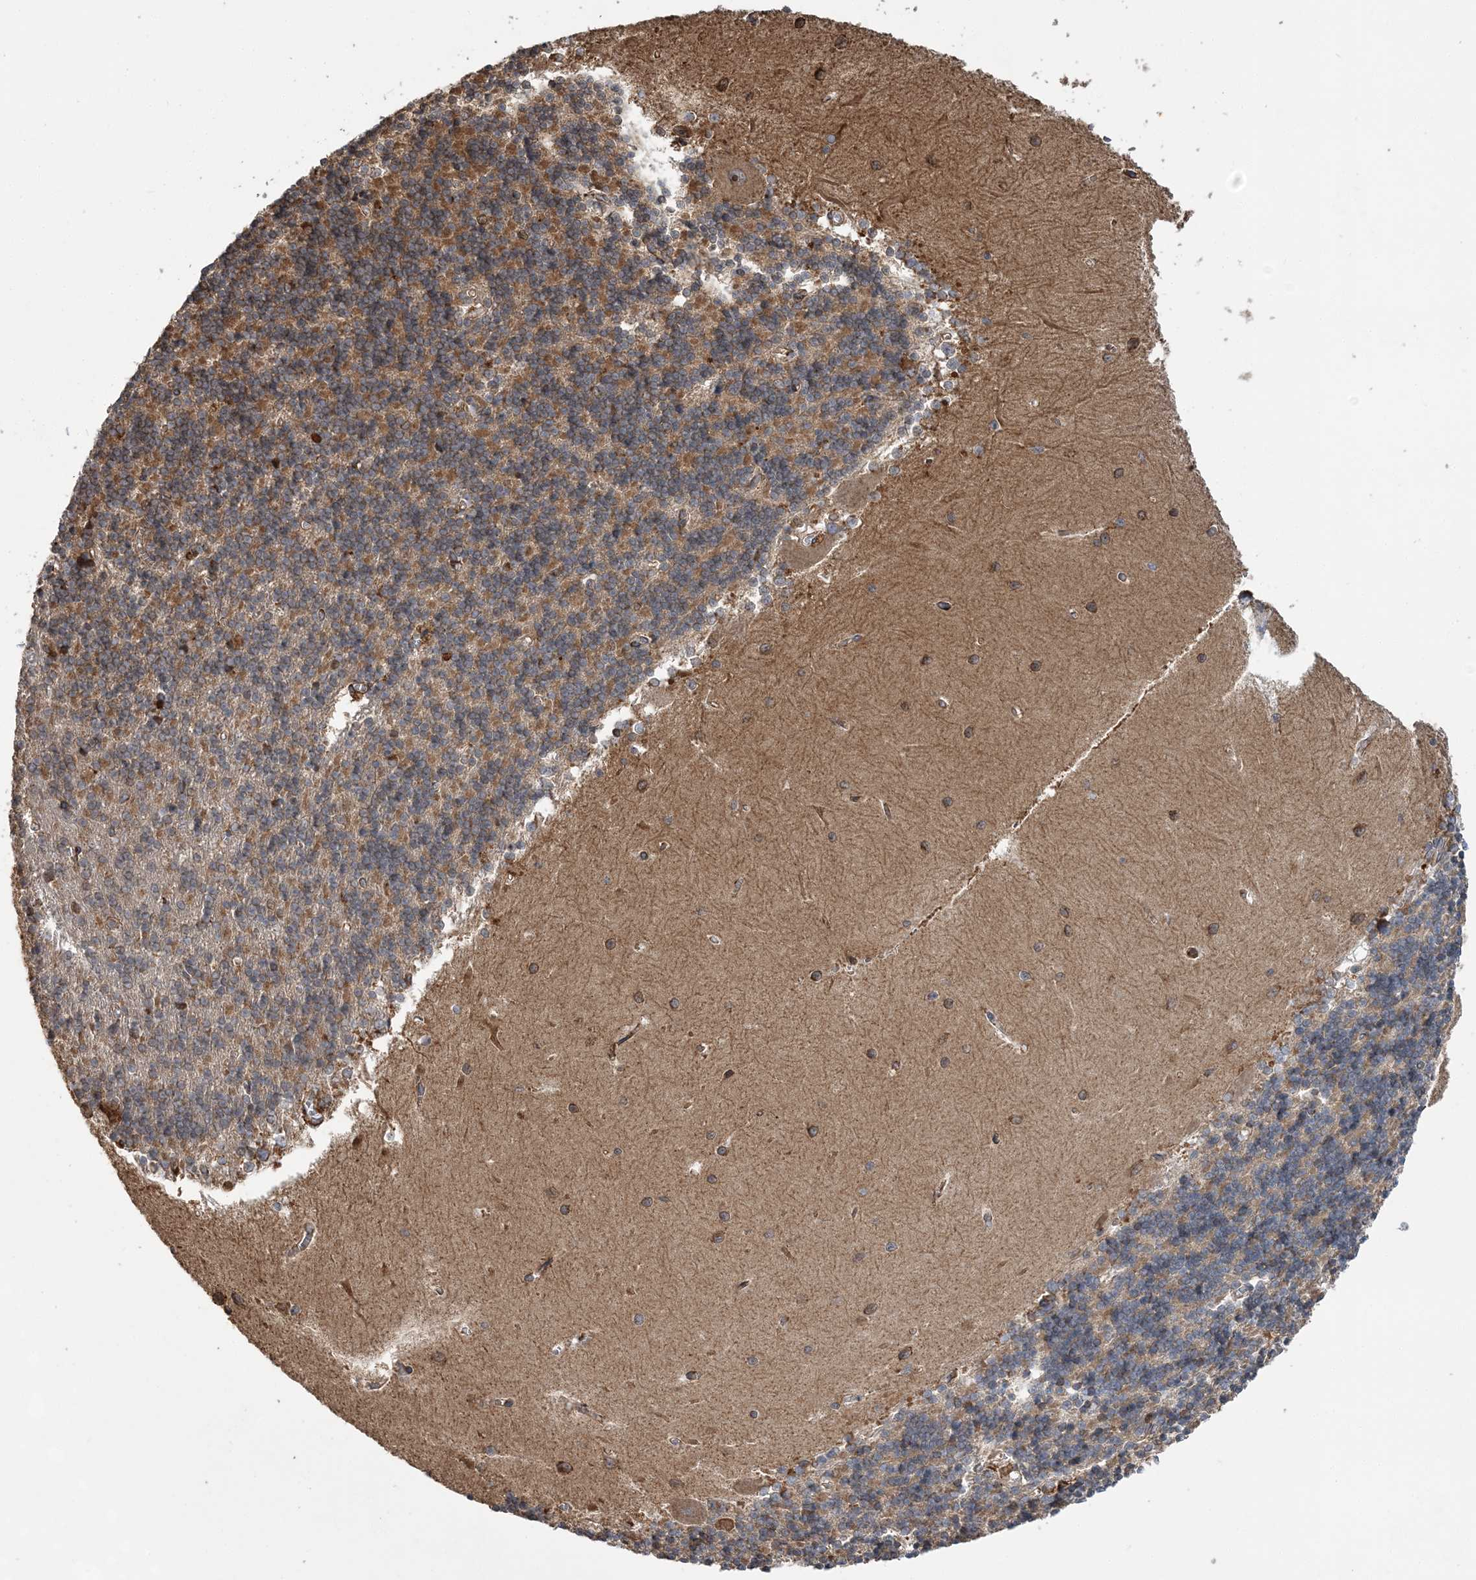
{"staining": {"intensity": "moderate", "quantity": "25%-75%", "location": "cytoplasmic/membranous"}, "tissue": "cerebellum", "cell_type": "Cells in granular layer", "image_type": "normal", "snomed": [{"axis": "morphology", "description": "Normal tissue, NOS"}, {"axis": "topography", "description": "Cerebellum"}], "caption": "Moderate cytoplasmic/membranous staining for a protein is present in about 25%-75% of cells in granular layer of unremarkable cerebellum using immunohistochemistry.", "gene": "WDR12", "patient": {"sex": "male", "age": 37}}